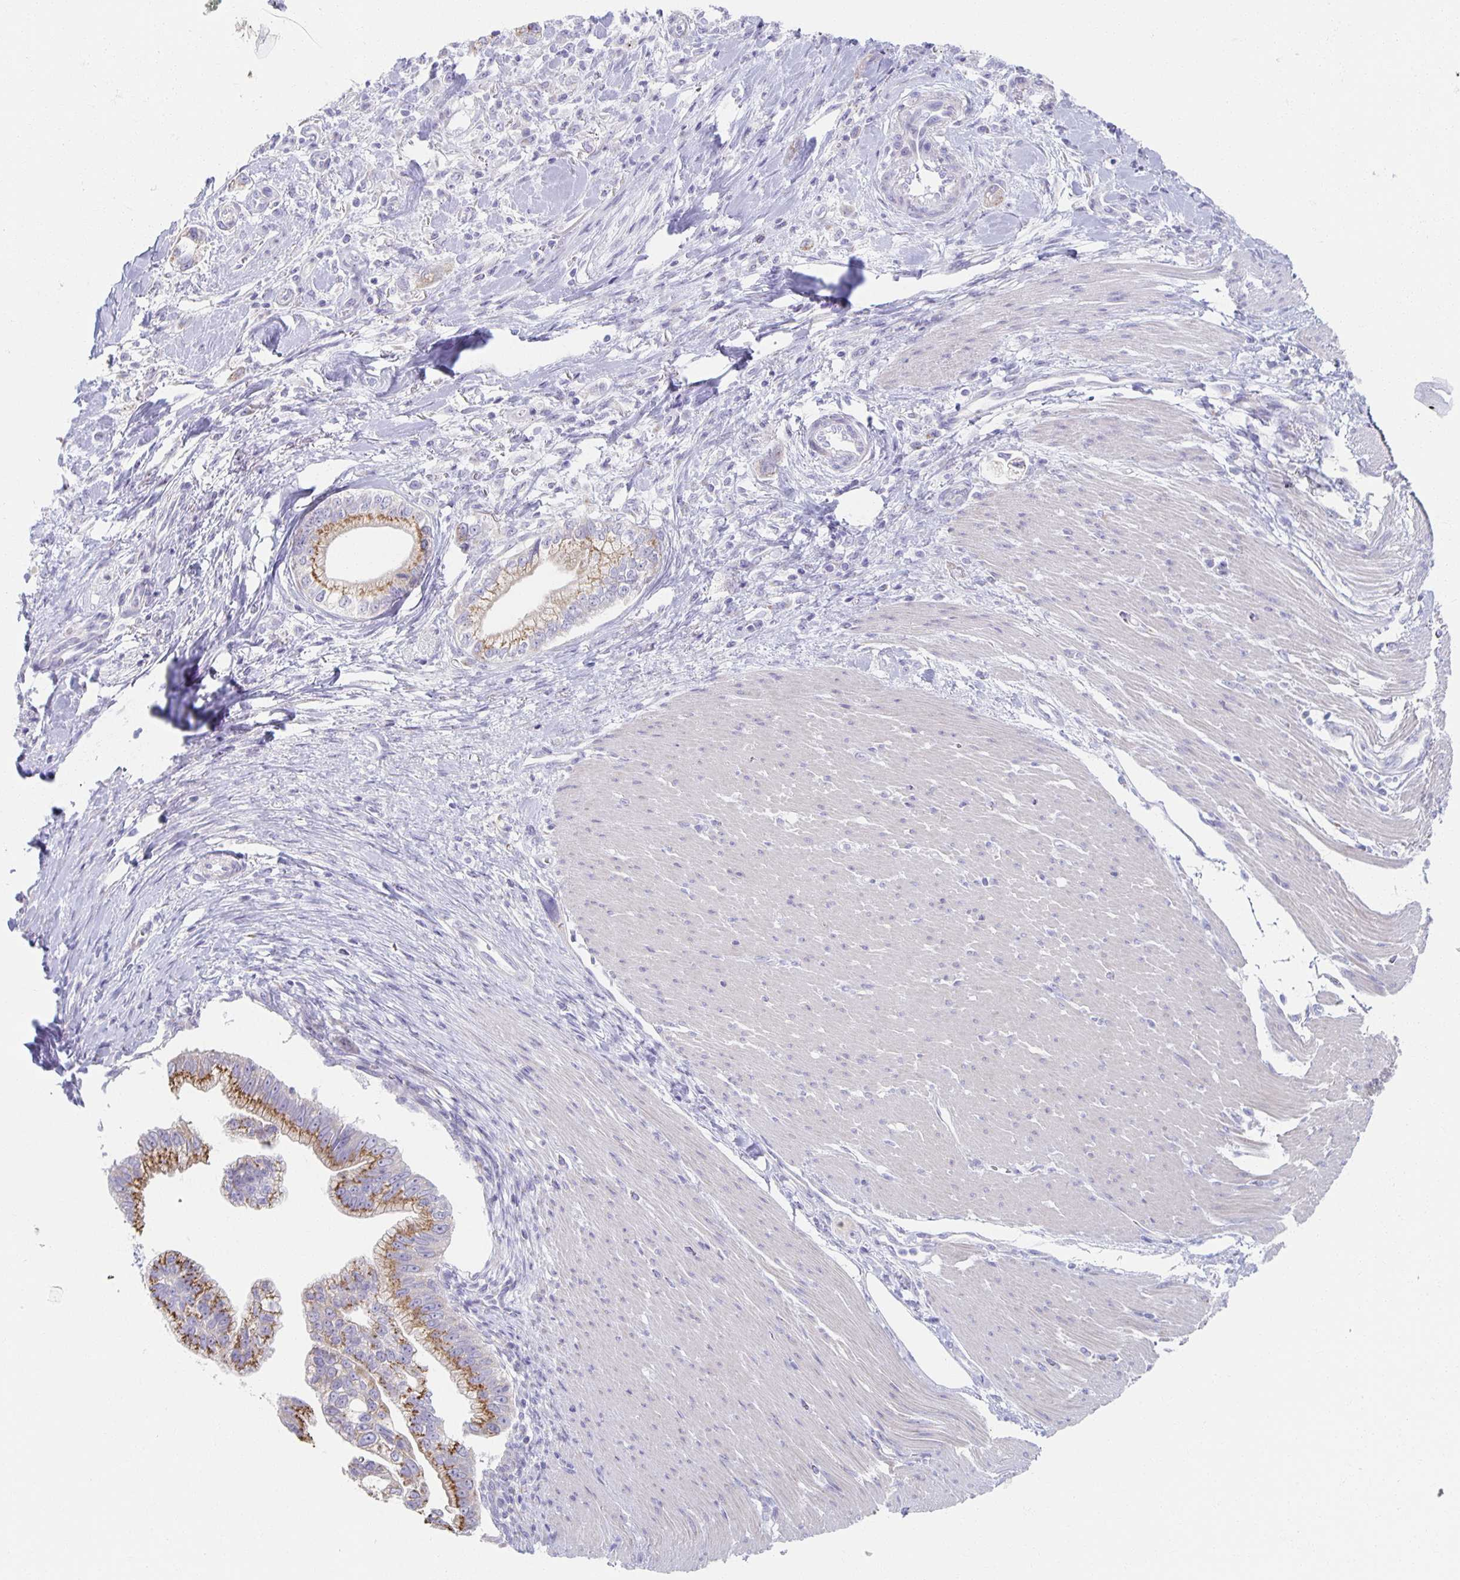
{"staining": {"intensity": "moderate", "quantity": "25%-75%", "location": "cytoplasmic/membranous"}, "tissue": "pancreatic cancer", "cell_type": "Tumor cells", "image_type": "cancer", "snomed": [{"axis": "morphology", "description": "Adenocarcinoma, NOS"}, {"axis": "topography", "description": "Pancreas"}], "caption": "Adenocarcinoma (pancreatic) tissue reveals moderate cytoplasmic/membranous expression in about 25%-75% of tumor cells, visualized by immunohistochemistry.", "gene": "TEX44", "patient": {"sex": "male", "age": 70}}